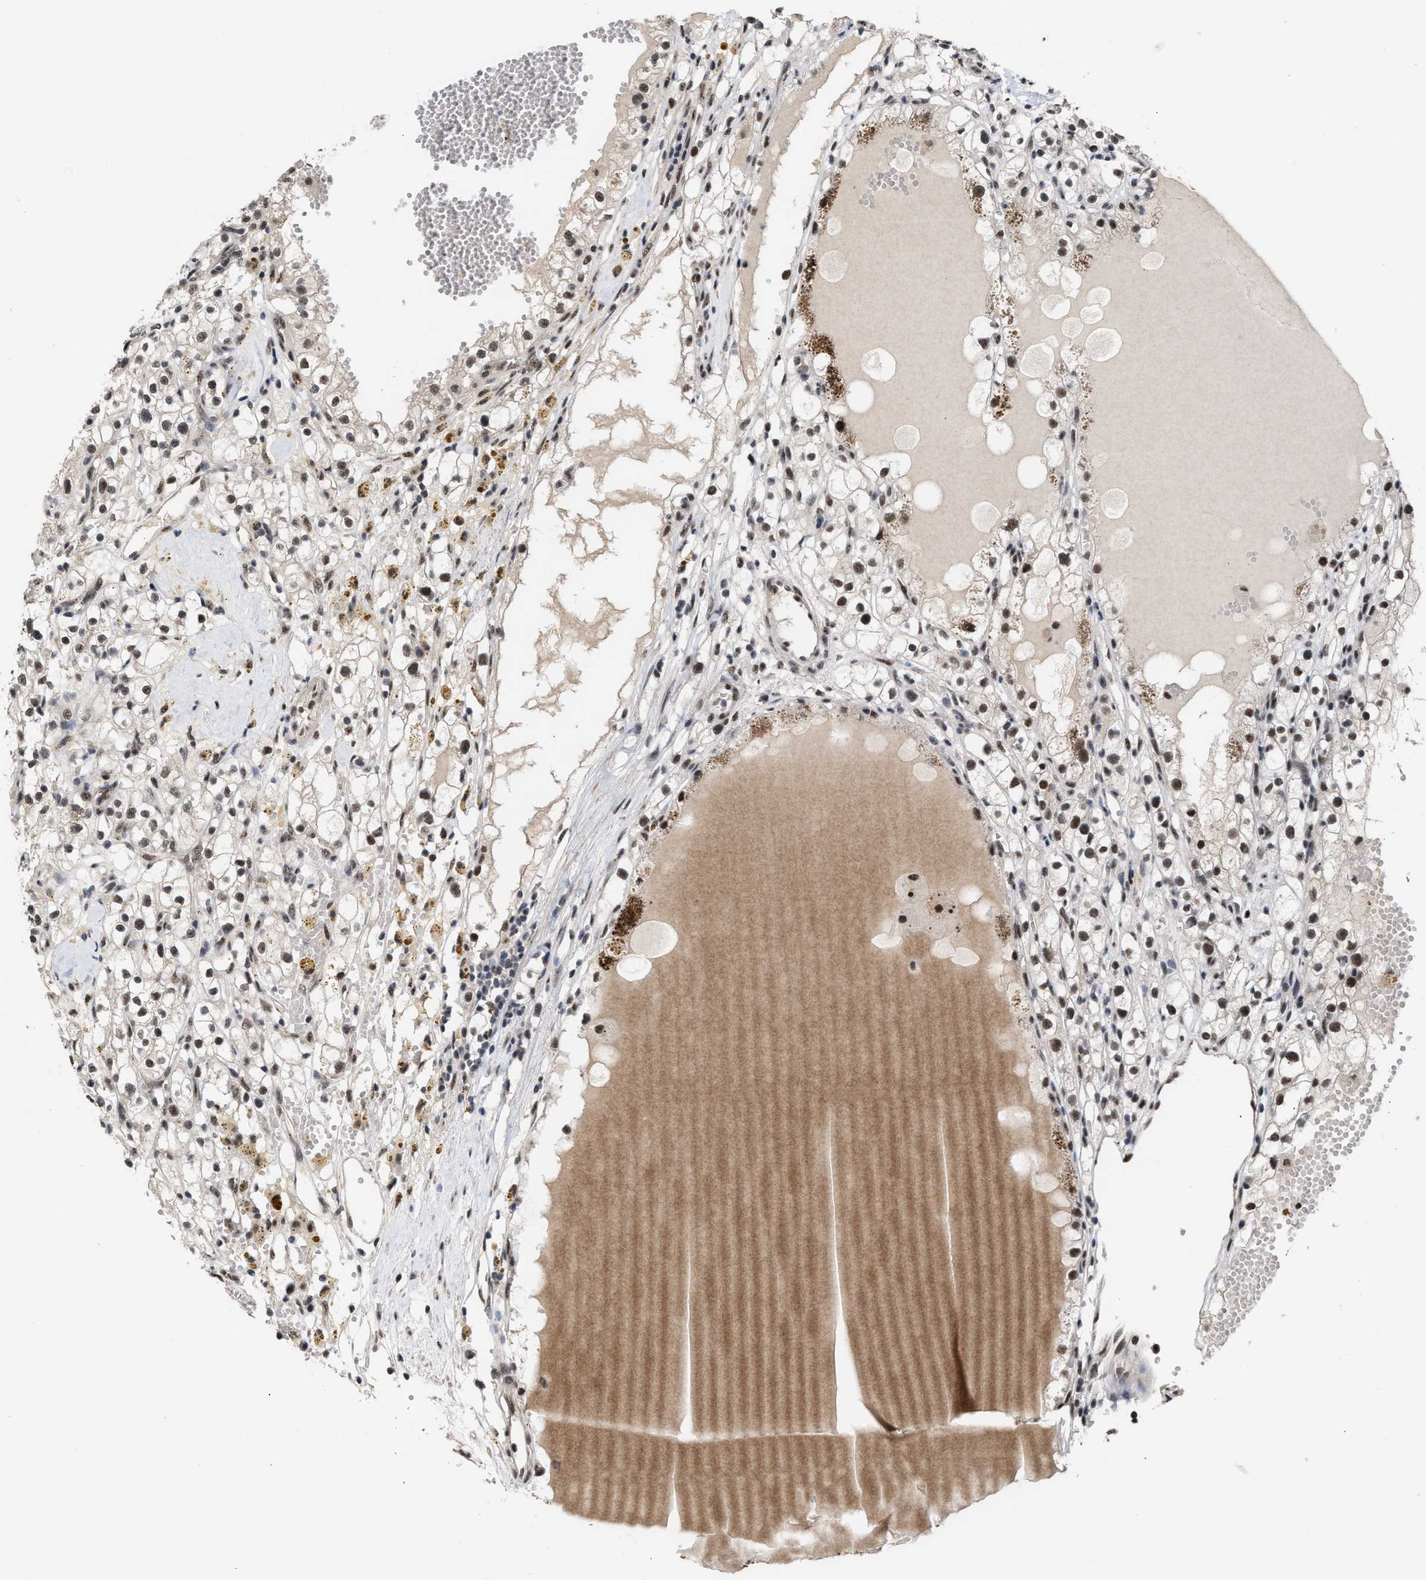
{"staining": {"intensity": "moderate", "quantity": ">75%", "location": "nuclear"}, "tissue": "renal cancer", "cell_type": "Tumor cells", "image_type": "cancer", "snomed": [{"axis": "morphology", "description": "Adenocarcinoma, NOS"}, {"axis": "topography", "description": "Kidney"}], "caption": "Protein staining displays moderate nuclear staining in approximately >75% of tumor cells in adenocarcinoma (renal).", "gene": "EIF4A3", "patient": {"sex": "male", "age": 56}}